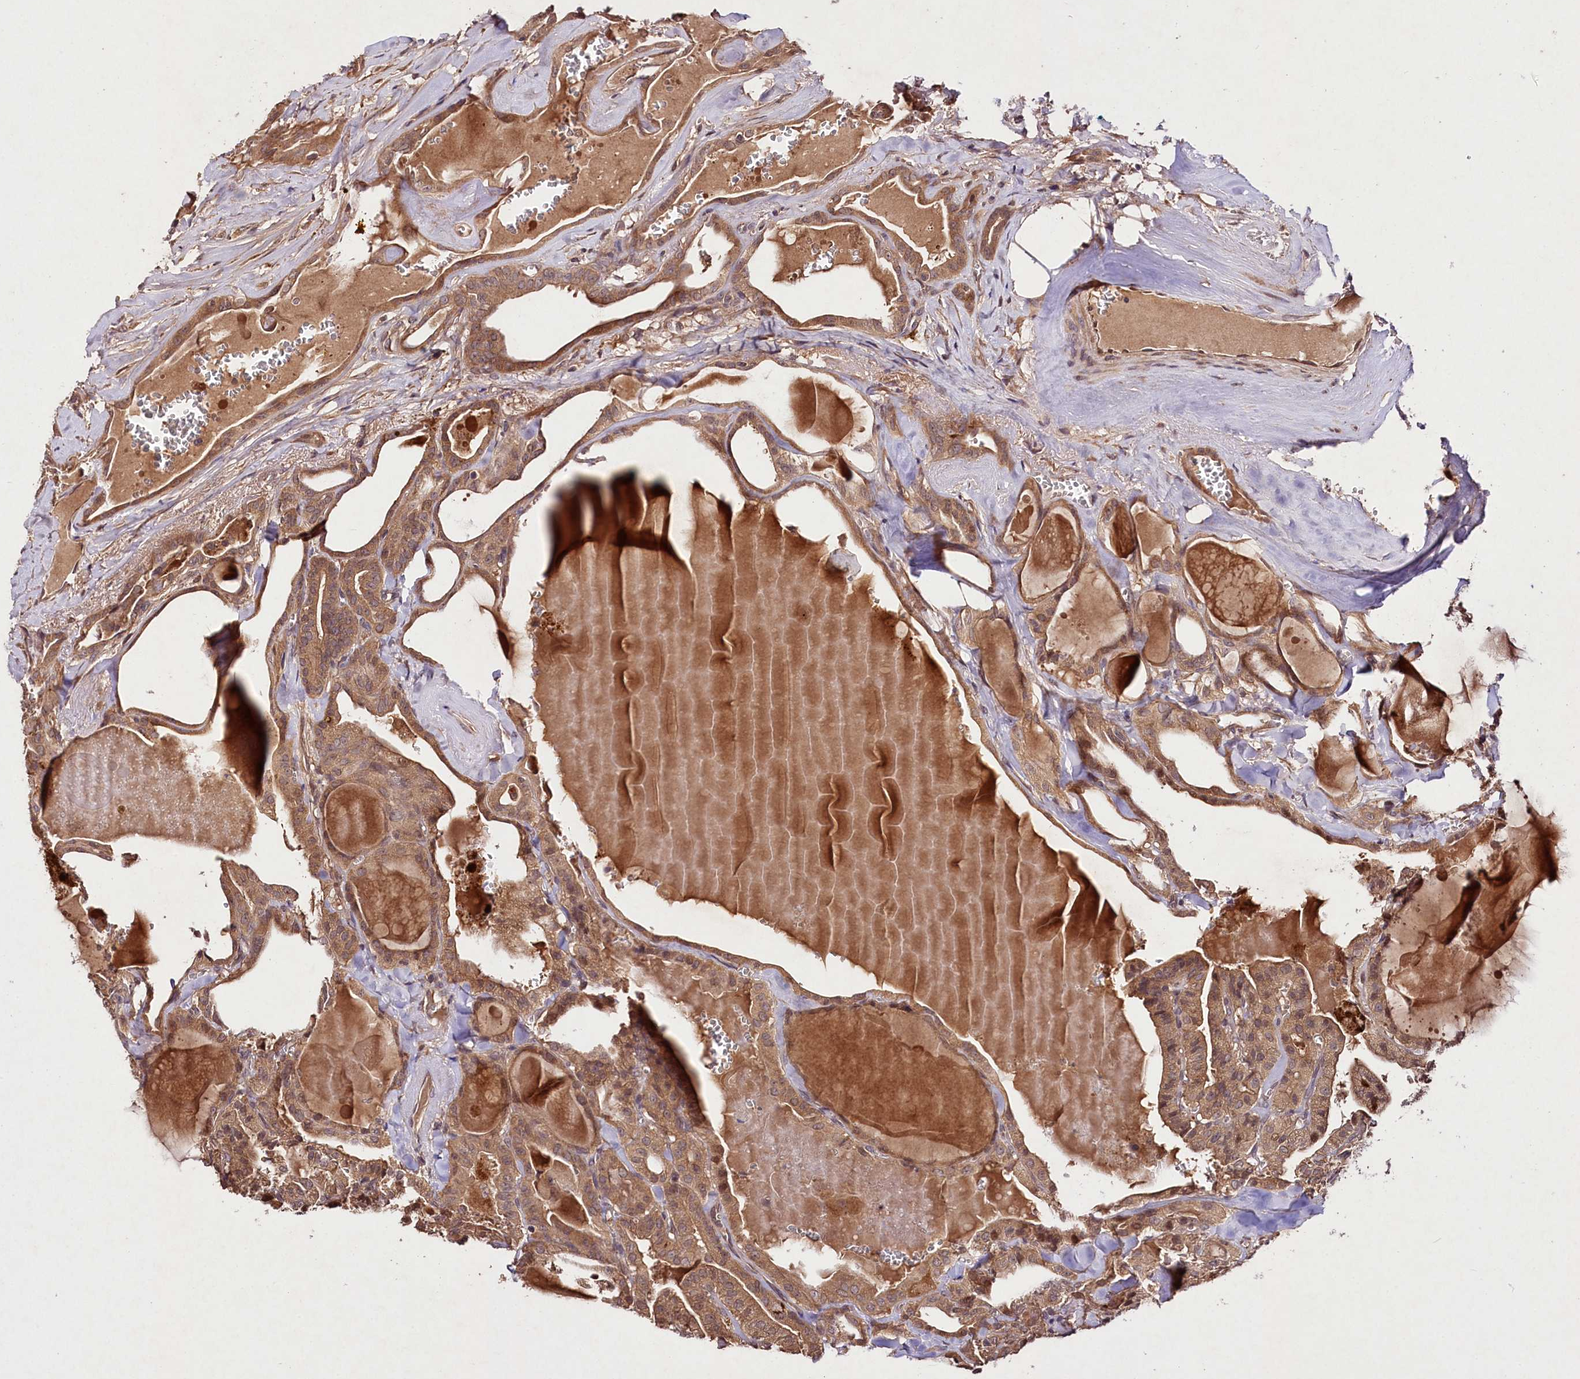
{"staining": {"intensity": "moderate", "quantity": ">75%", "location": "cytoplasmic/membranous"}, "tissue": "thyroid cancer", "cell_type": "Tumor cells", "image_type": "cancer", "snomed": [{"axis": "morphology", "description": "Papillary adenocarcinoma, NOS"}, {"axis": "topography", "description": "Thyroid gland"}], "caption": "An immunohistochemistry photomicrograph of tumor tissue is shown. Protein staining in brown shows moderate cytoplasmic/membranous positivity in thyroid cancer within tumor cells.", "gene": "TNPO3", "patient": {"sex": "male", "age": 52}}